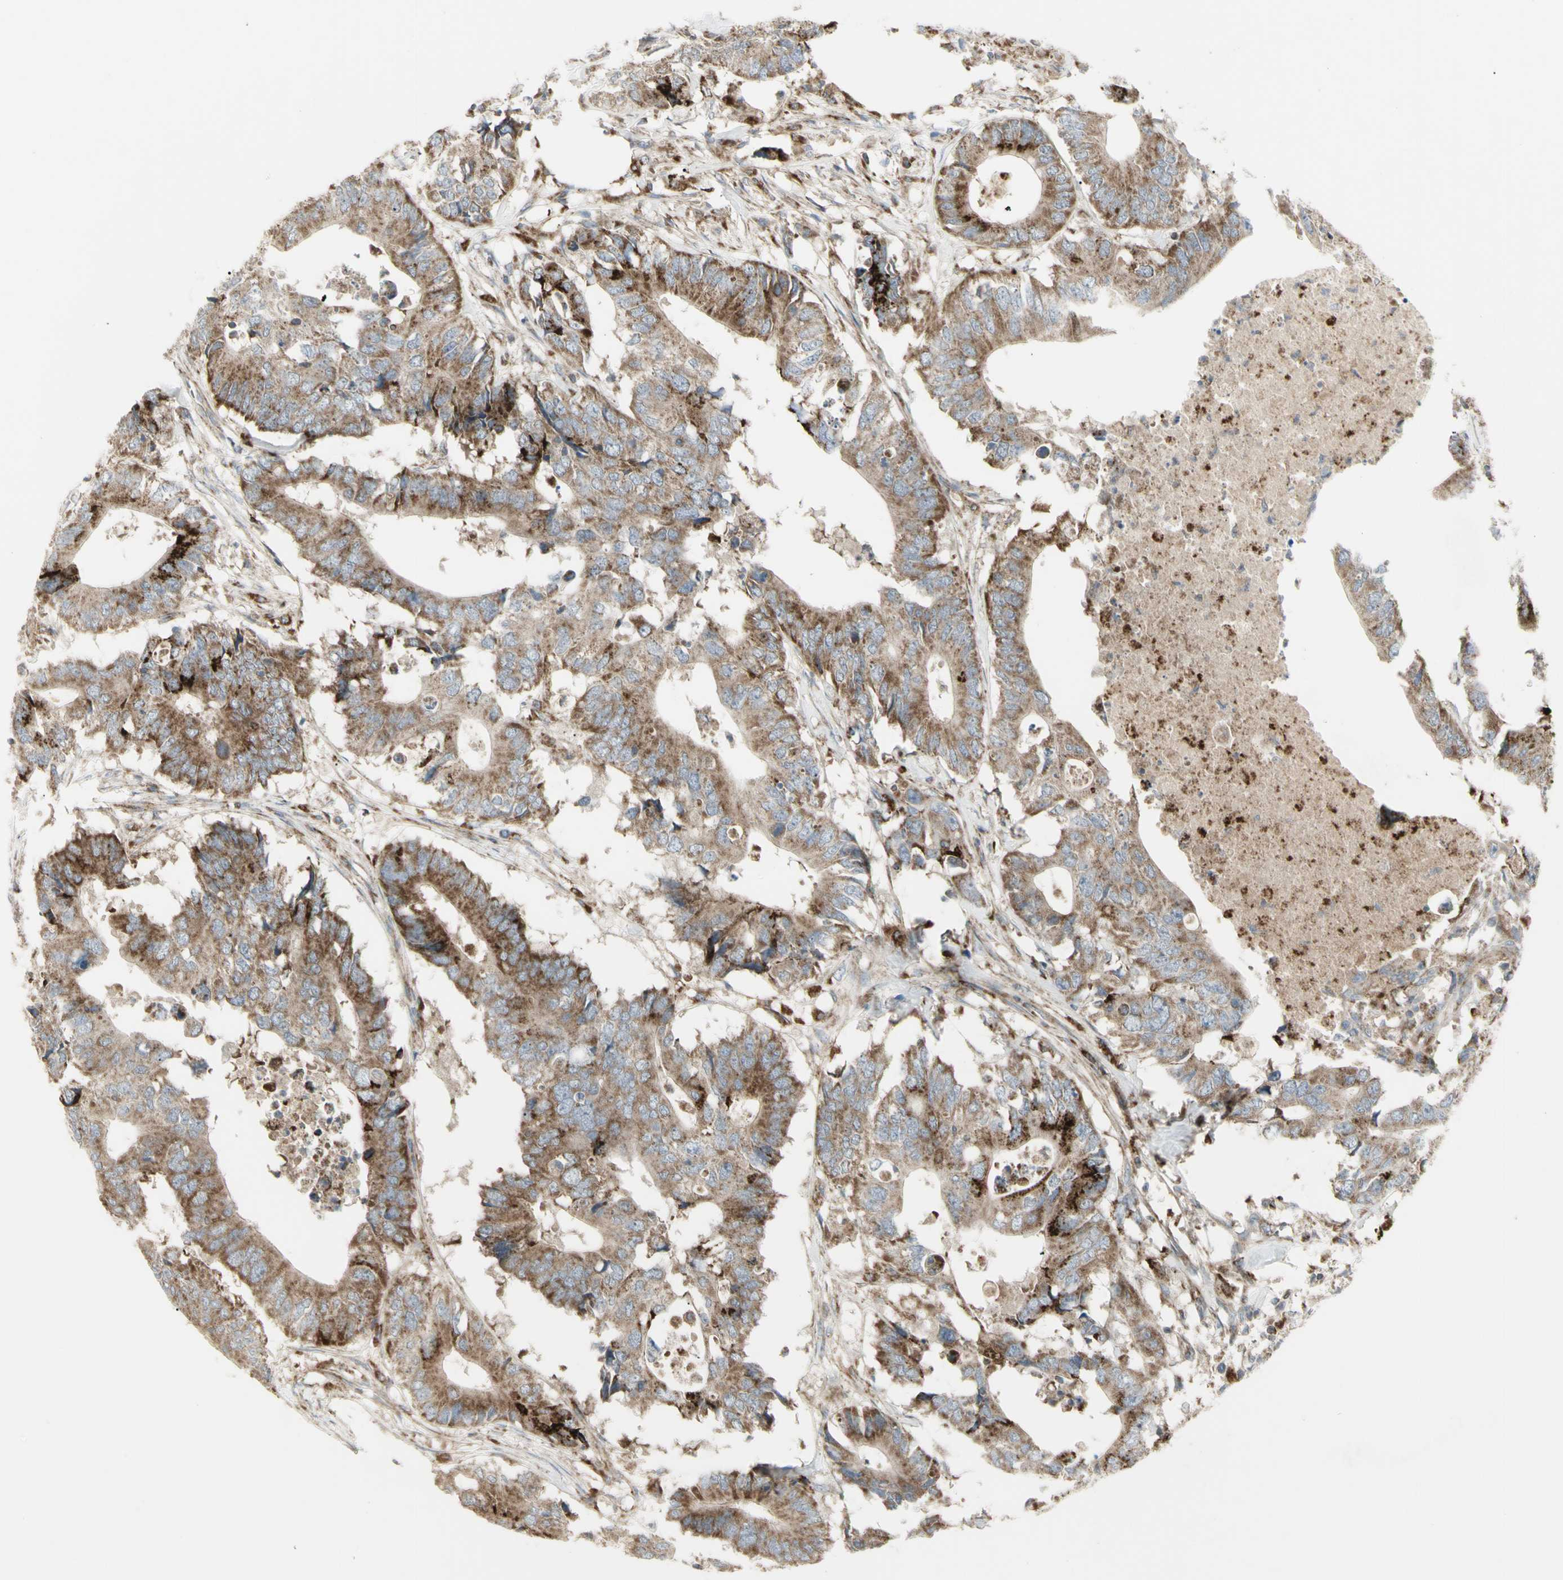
{"staining": {"intensity": "strong", "quantity": ">75%", "location": "cytoplasmic/membranous"}, "tissue": "colorectal cancer", "cell_type": "Tumor cells", "image_type": "cancer", "snomed": [{"axis": "morphology", "description": "Adenocarcinoma, NOS"}, {"axis": "topography", "description": "Colon"}], "caption": "Colorectal adenocarcinoma was stained to show a protein in brown. There is high levels of strong cytoplasmic/membranous expression in approximately >75% of tumor cells.", "gene": "CYB5R1", "patient": {"sex": "male", "age": 71}}